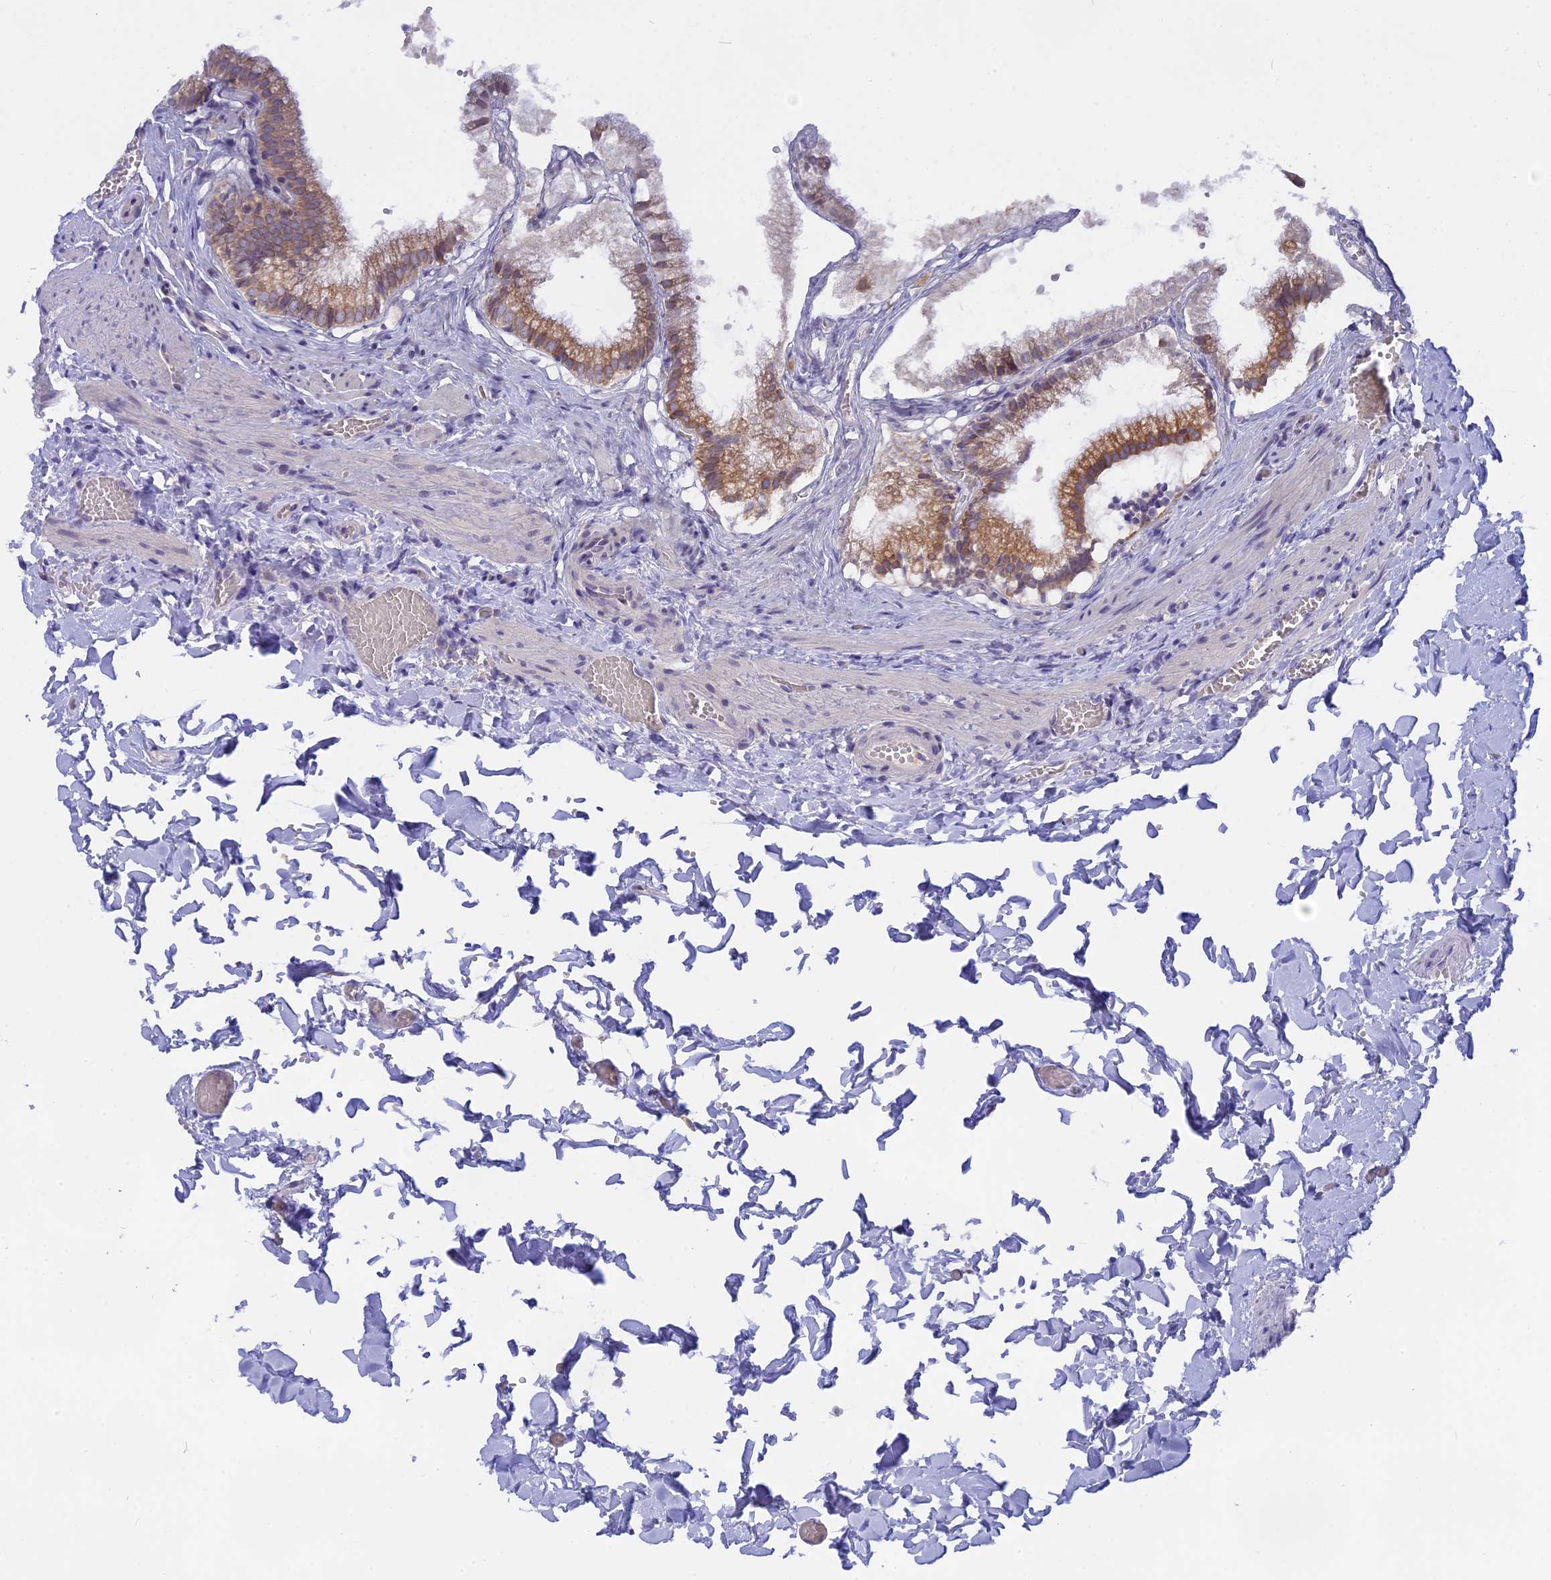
{"staining": {"intensity": "moderate", "quantity": ">75%", "location": "cytoplasmic/membranous"}, "tissue": "gallbladder", "cell_type": "Glandular cells", "image_type": "normal", "snomed": [{"axis": "morphology", "description": "Normal tissue, NOS"}, {"axis": "topography", "description": "Gallbladder"}], "caption": "Gallbladder stained for a protein (brown) shows moderate cytoplasmic/membranous positive positivity in approximately >75% of glandular cells.", "gene": "TLCD1", "patient": {"sex": "male", "age": 38}}